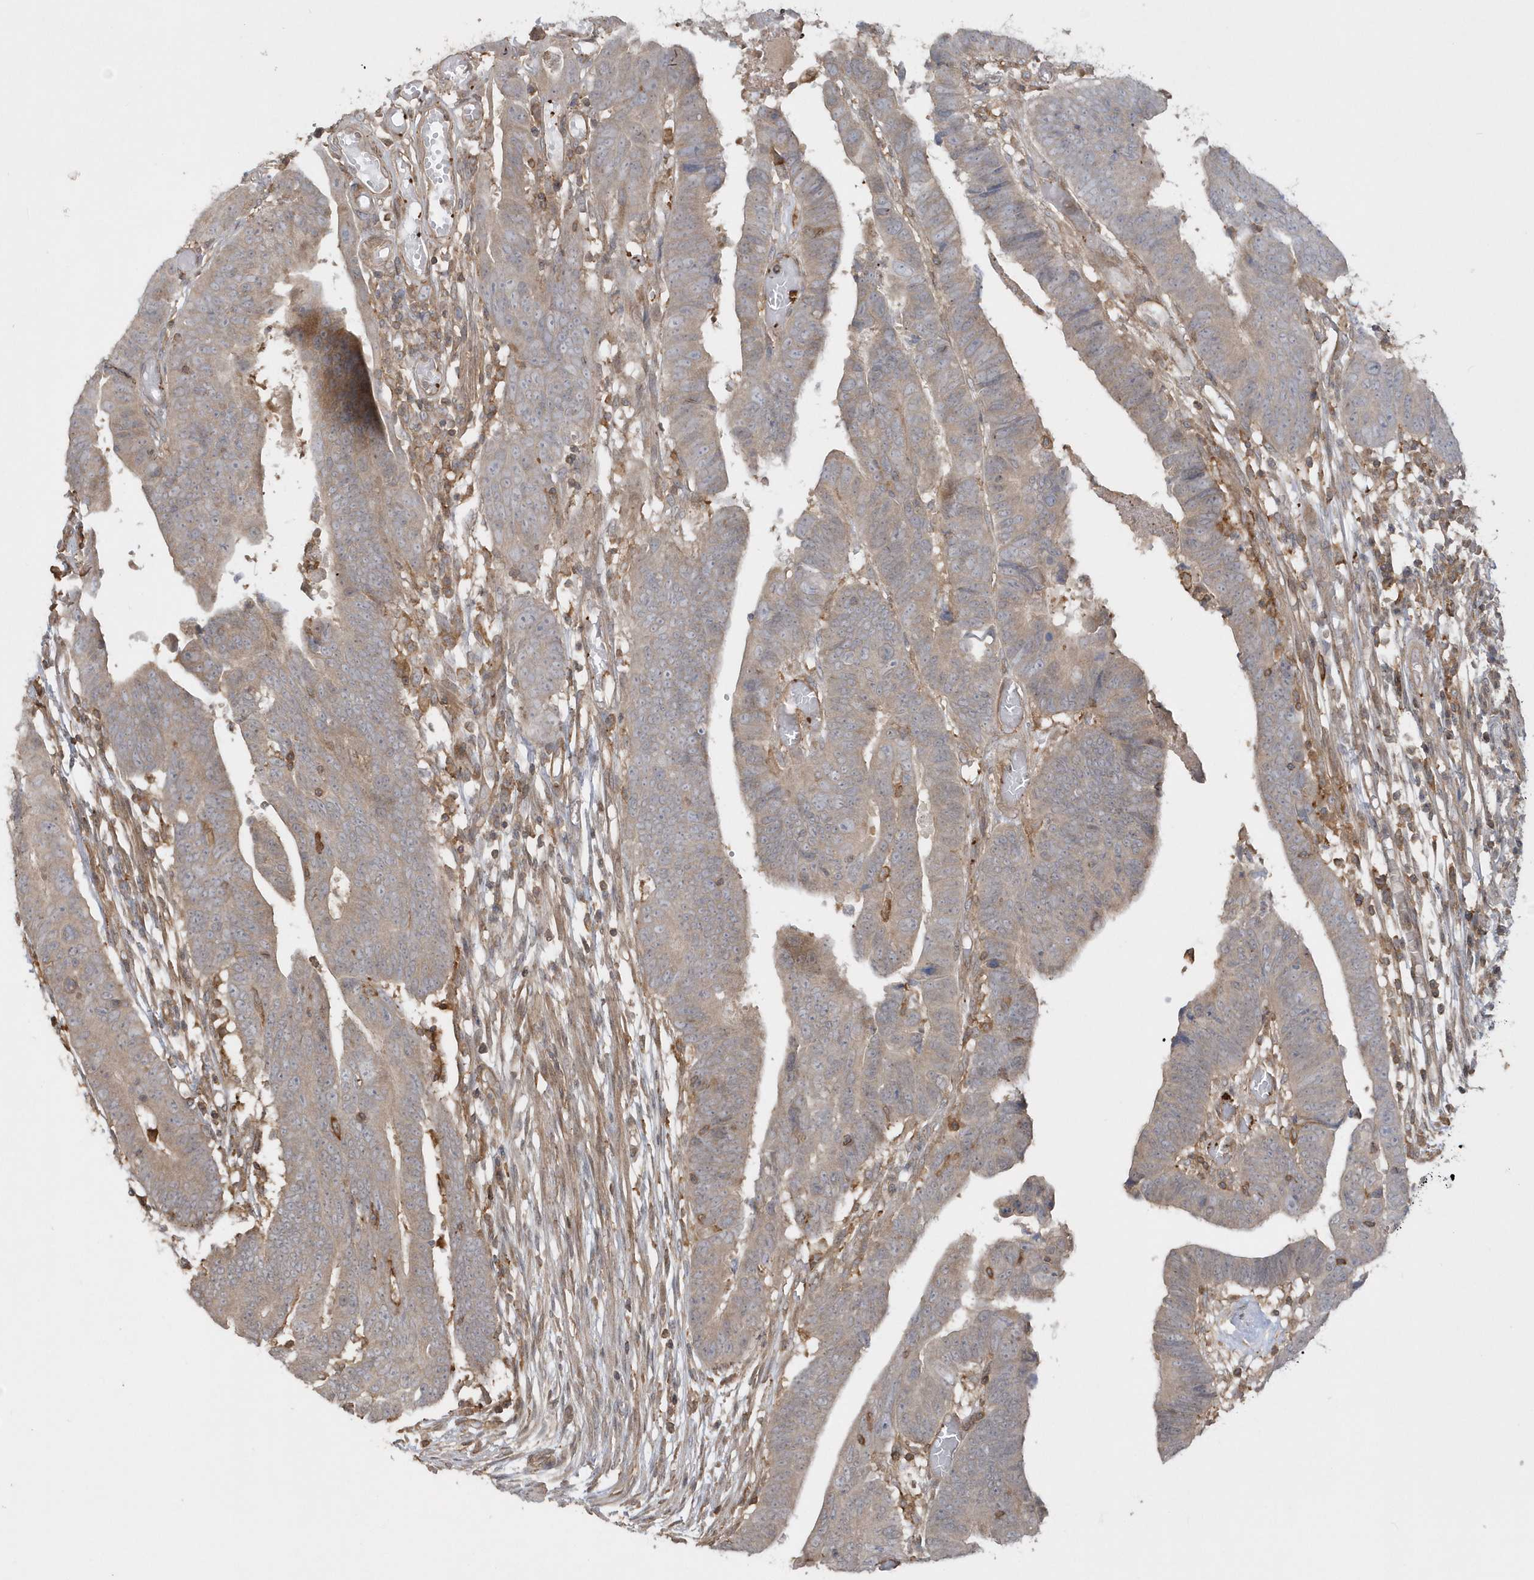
{"staining": {"intensity": "weak", "quantity": ">75%", "location": "cytoplasmic/membranous"}, "tissue": "colorectal cancer", "cell_type": "Tumor cells", "image_type": "cancer", "snomed": [{"axis": "morphology", "description": "Adenocarcinoma, NOS"}, {"axis": "topography", "description": "Rectum"}], "caption": "Immunohistochemical staining of human adenocarcinoma (colorectal) displays weak cytoplasmic/membranous protein positivity in about >75% of tumor cells. The staining is performed using DAB brown chromogen to label protein expression. The nuclei are counter-stained blue using hematoxylin.", "gene": "BSN", "patient": {"sex": "female", "age": 65}}